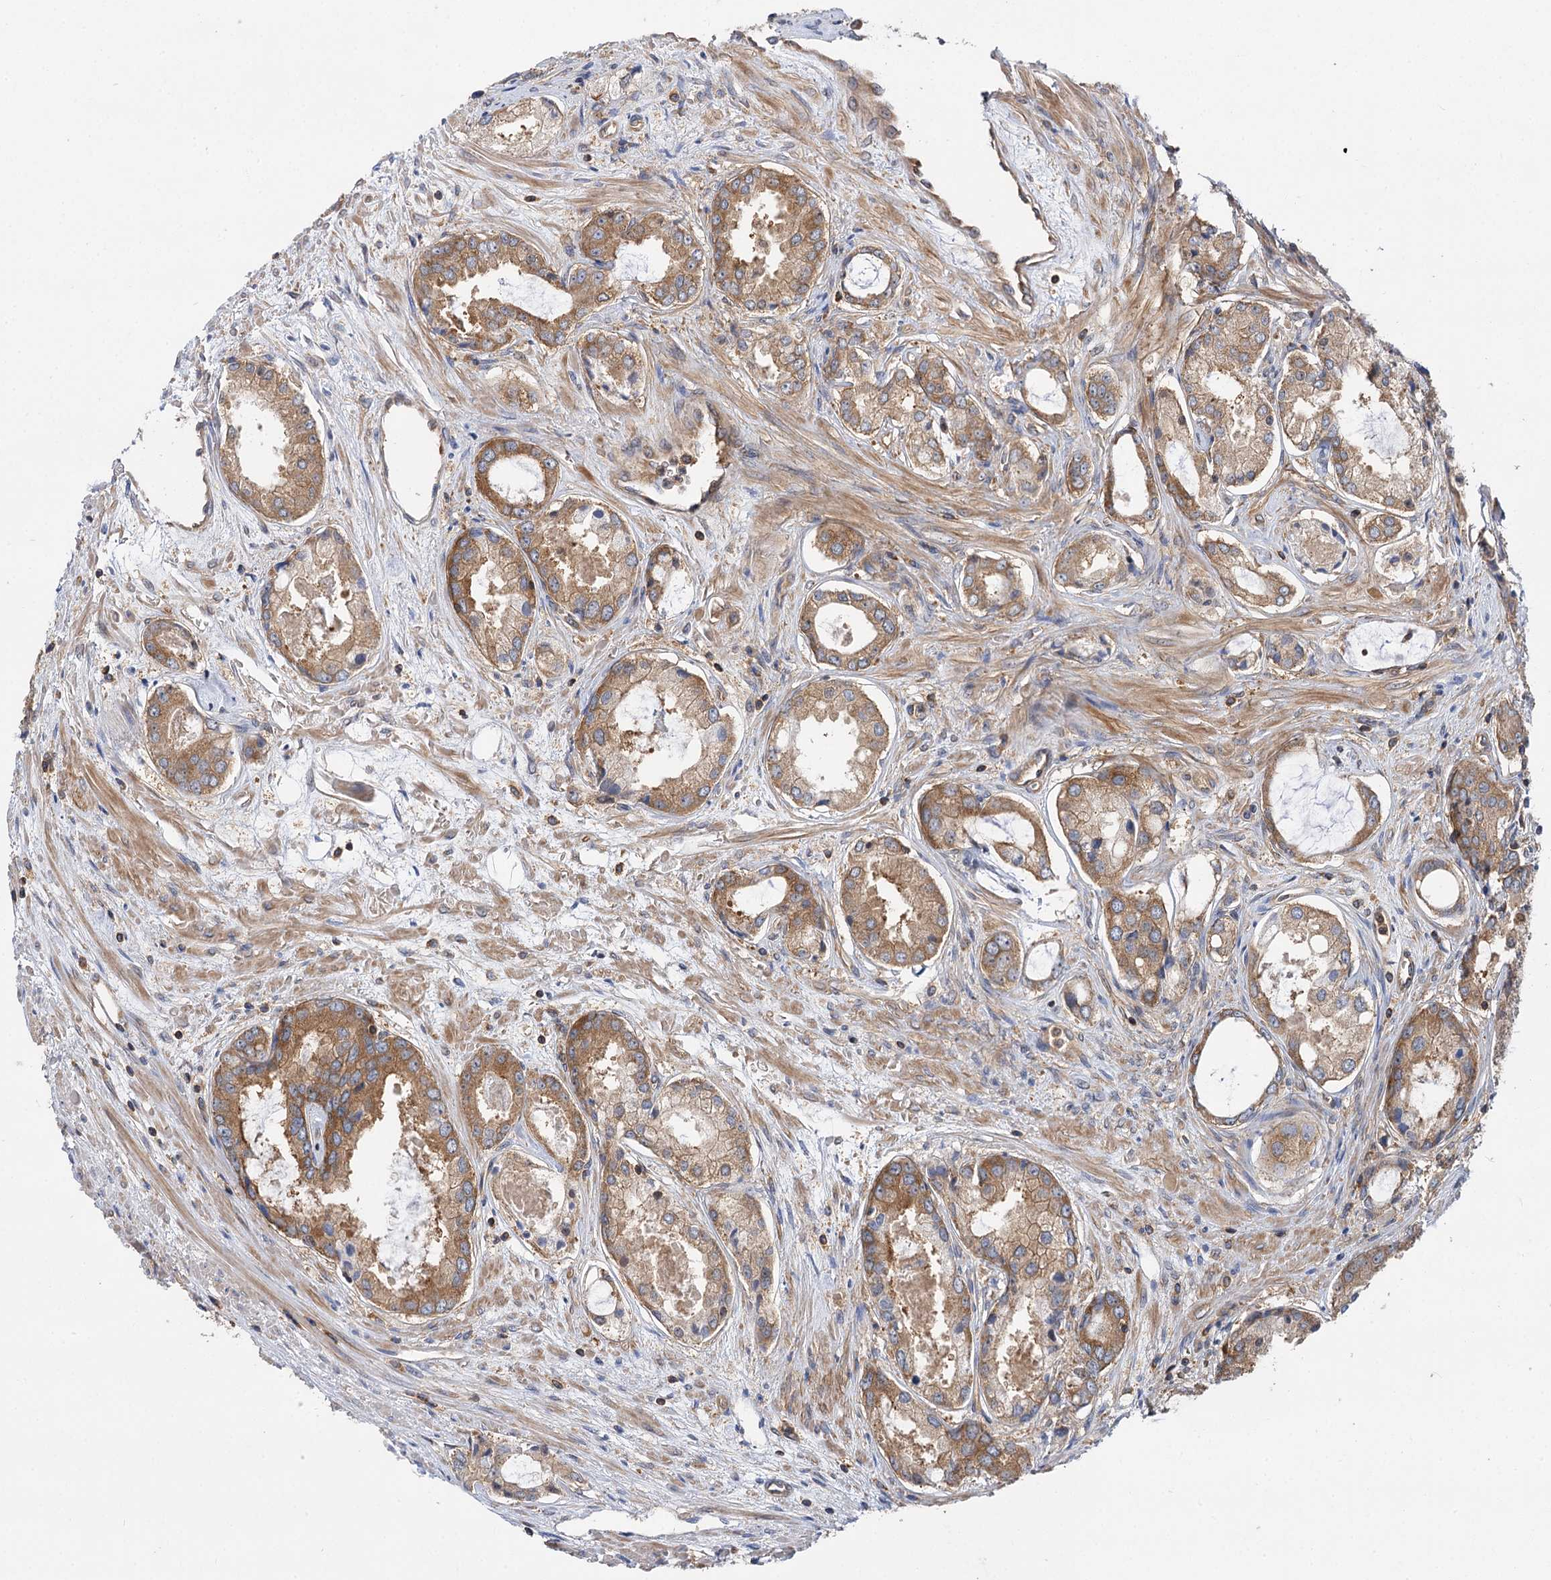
{"staining": {"intensity": "moderate", "quantity": ">75%", "location": "cytoplasmic/membranous"}, "tissue": "prostate cancer", "cell_type": "Tumor cells", "image_type": "cancer", "snomed": [{"axis": "morphology", "description": "Adenocarcinoma, Low grade"}, {"axis": "topography", "description": "Prostate"}], "caption": "A photomicrograph of human prostate cancer (low-grade adenocarcinoma) stained for a protein exhibits moderate cytoplasmic/membranous brown staining in tumor cells.", "gene": "PACS1", "patient": {"sex": "male", "age": 68}}